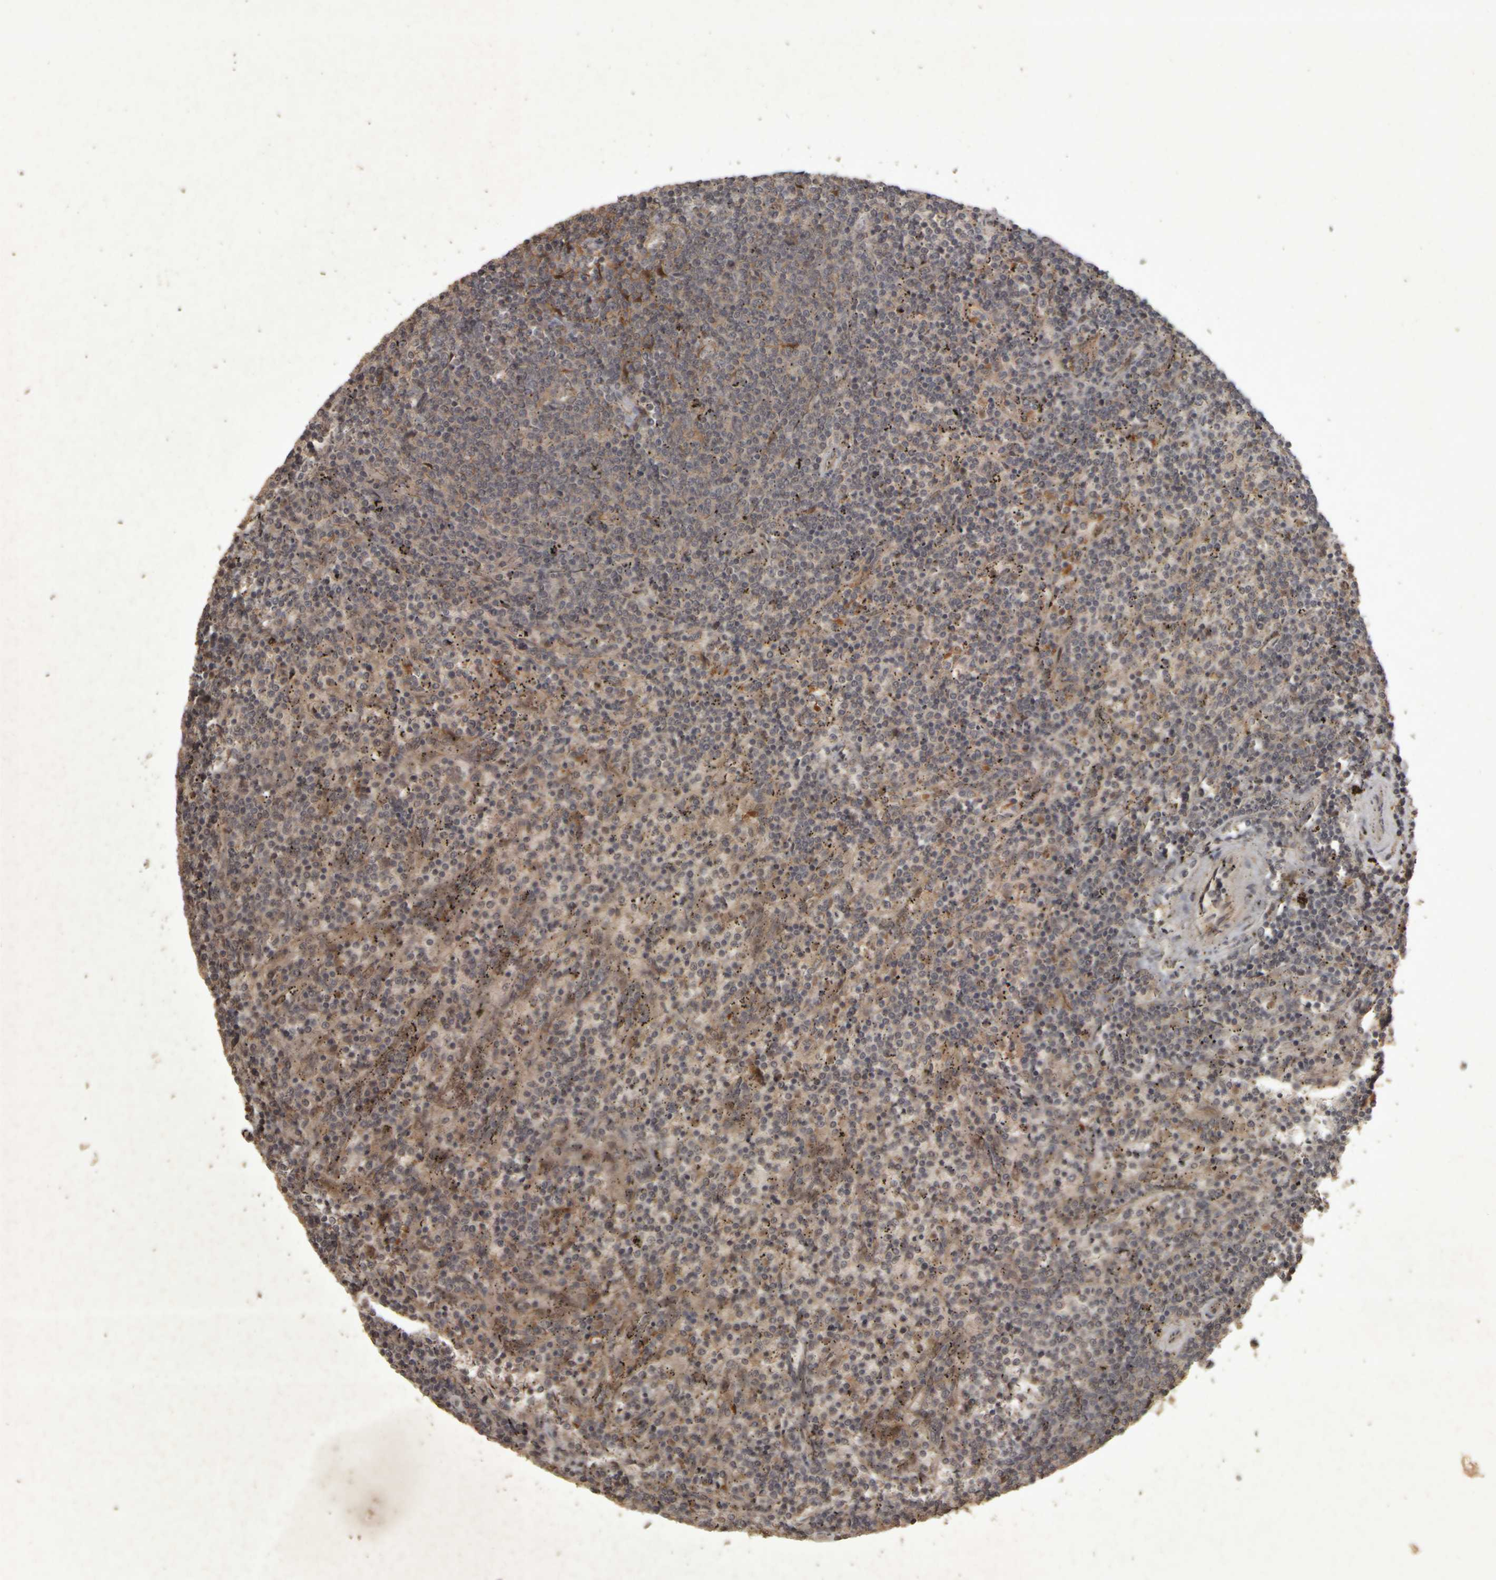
{"staining": {"intensity": "weak", "quantity": "25%-75%", "location": "cytoplasmic/membranous"}, "tissue": "lymphoma", "cell_type": "Tumor cells", "image_type": "cancer", "snomed": [{"axis": "morphology", "description": "Malignant lymphoma, non-Hodgkin's type, Low grade"}, {"axis": "topography", "description": "Spleen"}], "caption": "Malignant lymphoma, non-Hodgkin's type (low-grade) stained with a protein marker shows weak staining in tumor cells.", "gene": "ACO1", "patient": {"sex": "female", "age": 50}}